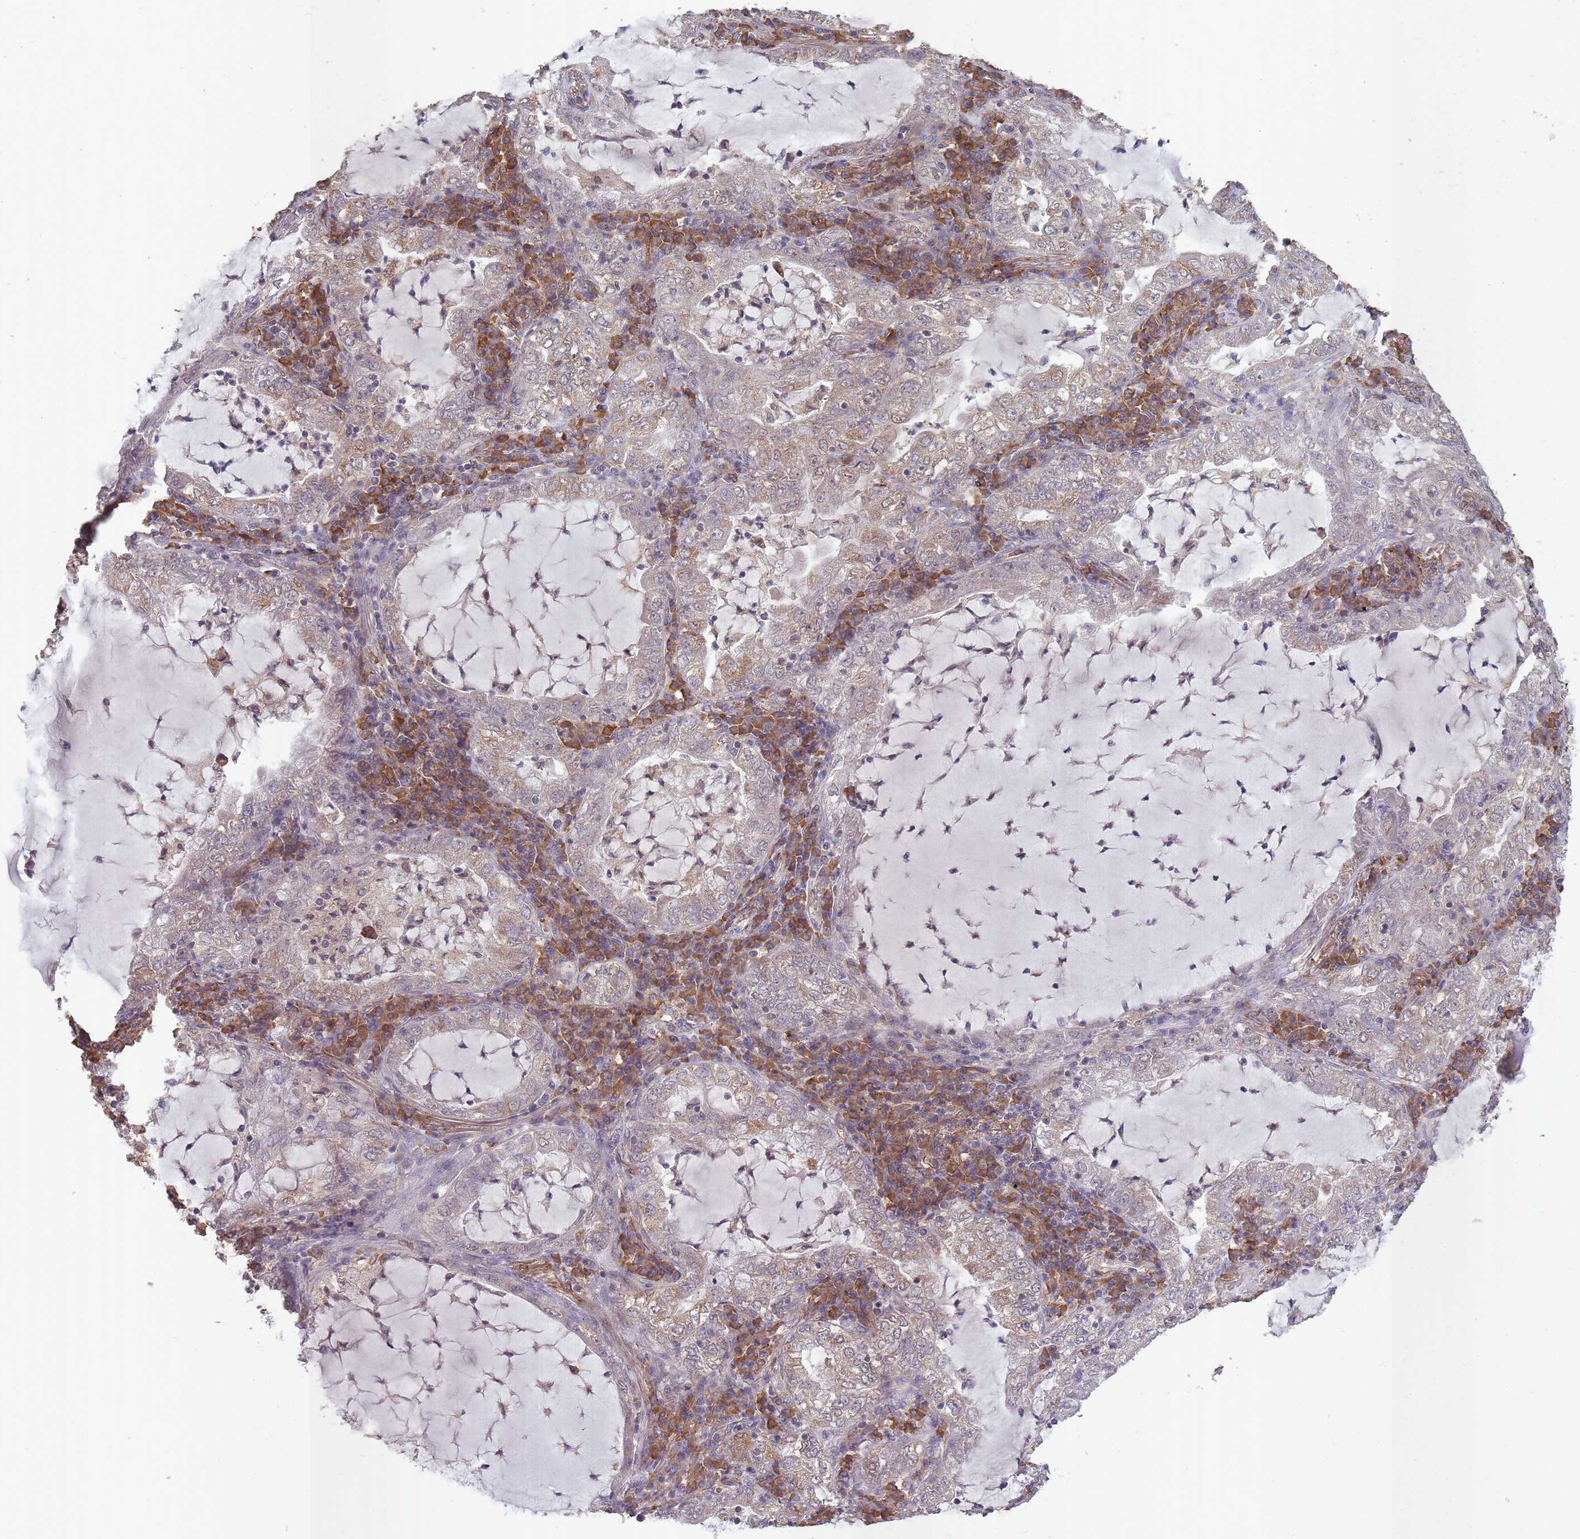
{"staining": {"intensity": "moderate", "quantity": "25%-75%", "location": "cytoplasmic/membranous"}, "tissue": "lung cancer", "cell_type": "Tumor cells", "image_type": "cancer", "snomed": [{"axis": "morphology", "description": "Adenocarcinoma, NOS"}, {"axis": "topography", "description": "Lung"}], "caption": "Protein analysis of lung cancer tissue displays moderate cytoplasmic/membranous staining in approximately 25%-75% of tumor cells.", "gene": "SANBR", "patient": {"sex": "female", "age": 73}}